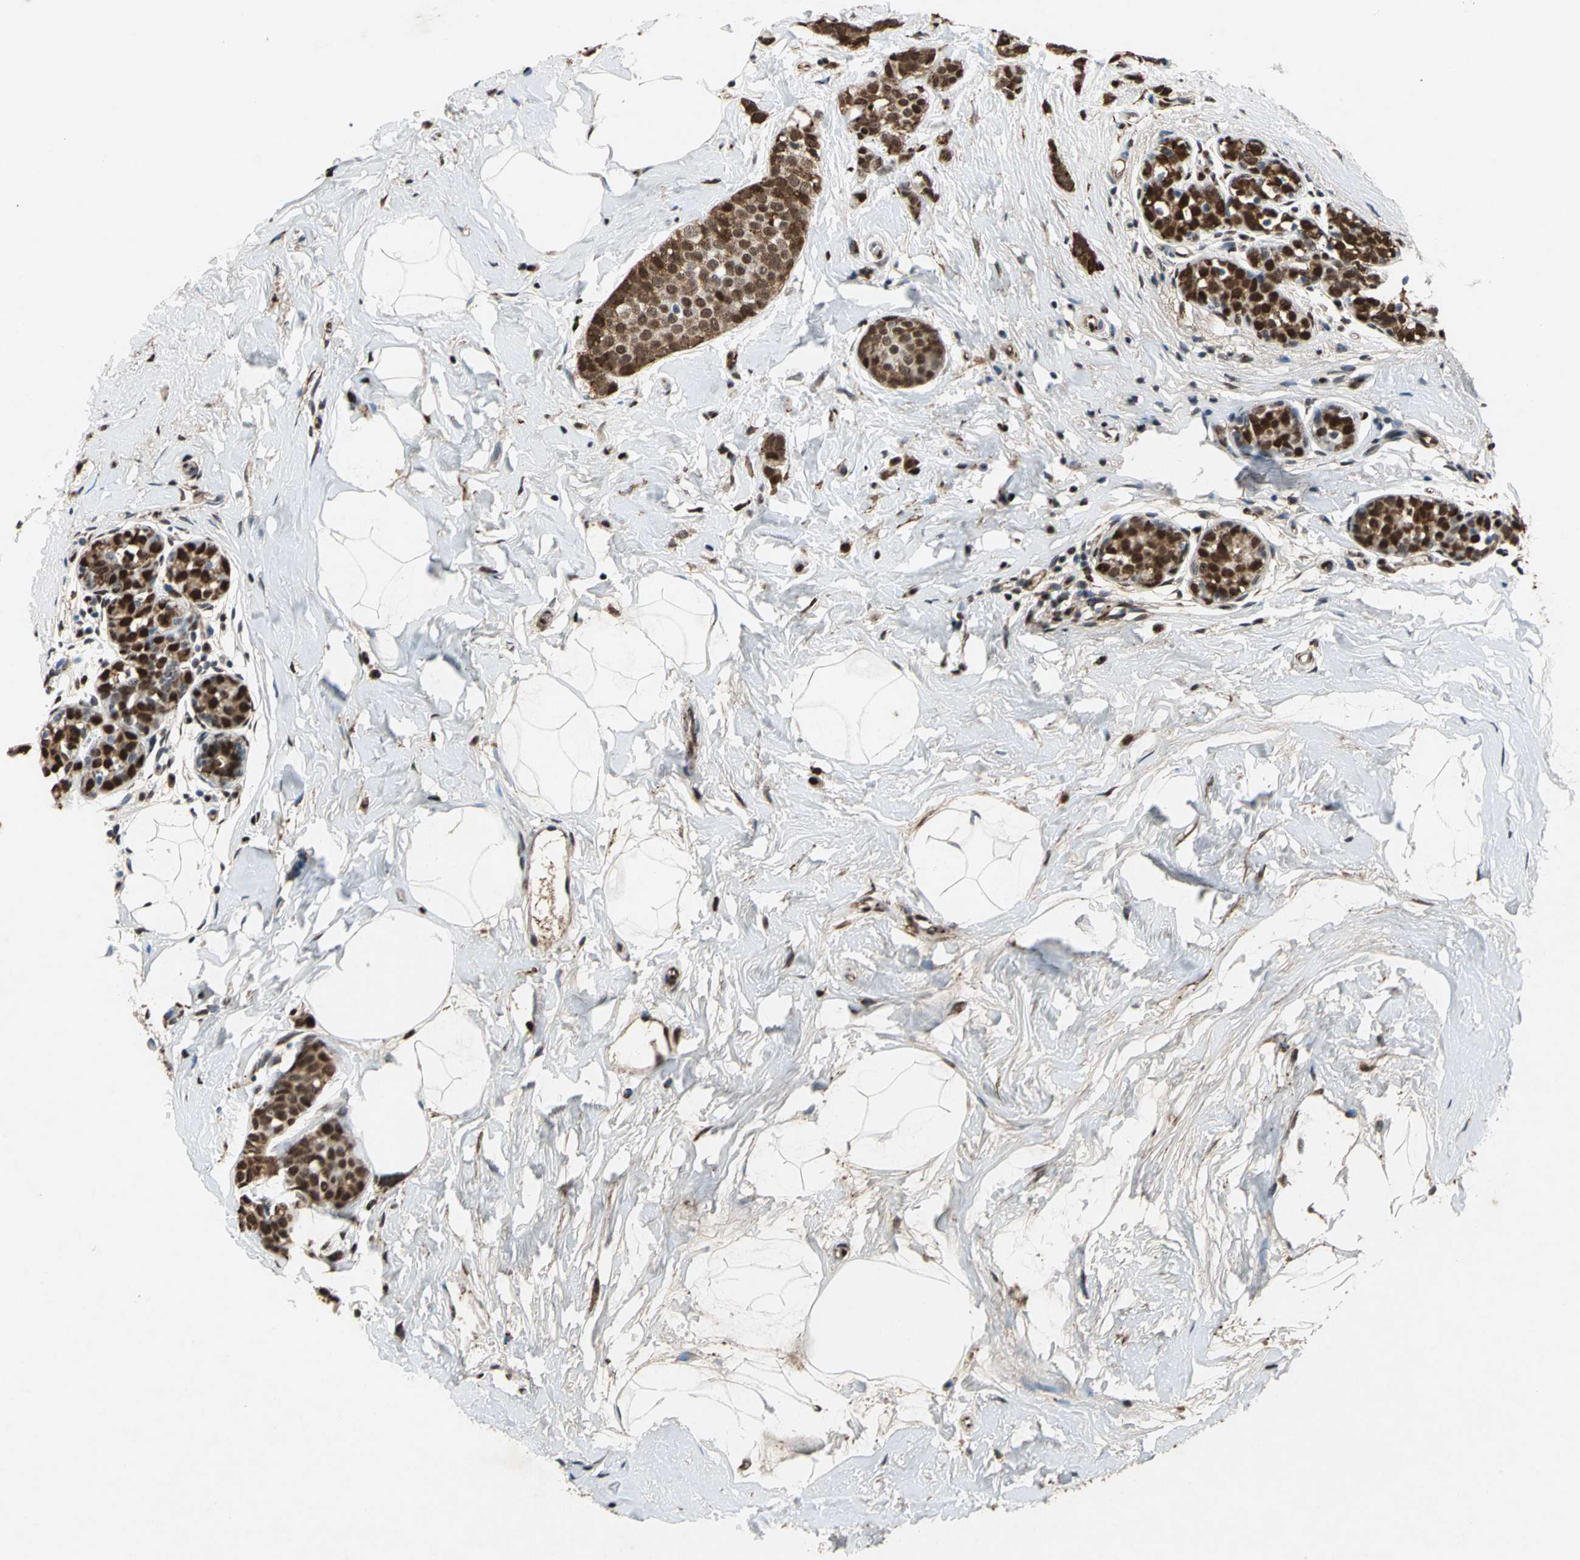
{"staining": {"intensity": "strong", "quantity": ">75%", "location": "cytoplasmic/membranous,nuclear"}, "tissue": "breast cancer", "cell_type": "Tumor cells", "image_type": "cancer", "snomed": [{"axis": "morphology", "description": "Lobular carcinoma, in situ"}, {"axis": "morphology", "description": "Lobular carcinoma"}, {"axis": "topography", "description": "Breast"}], "caption": "Lobular carcinoma in situ (breast) stained with a brown dye shows strong cytoplasmic/membranous and nuclear positive staining in about >75% of tumor cells.", "gene": "ANP32A", "patient": {"sex": "female", "age": 41}}